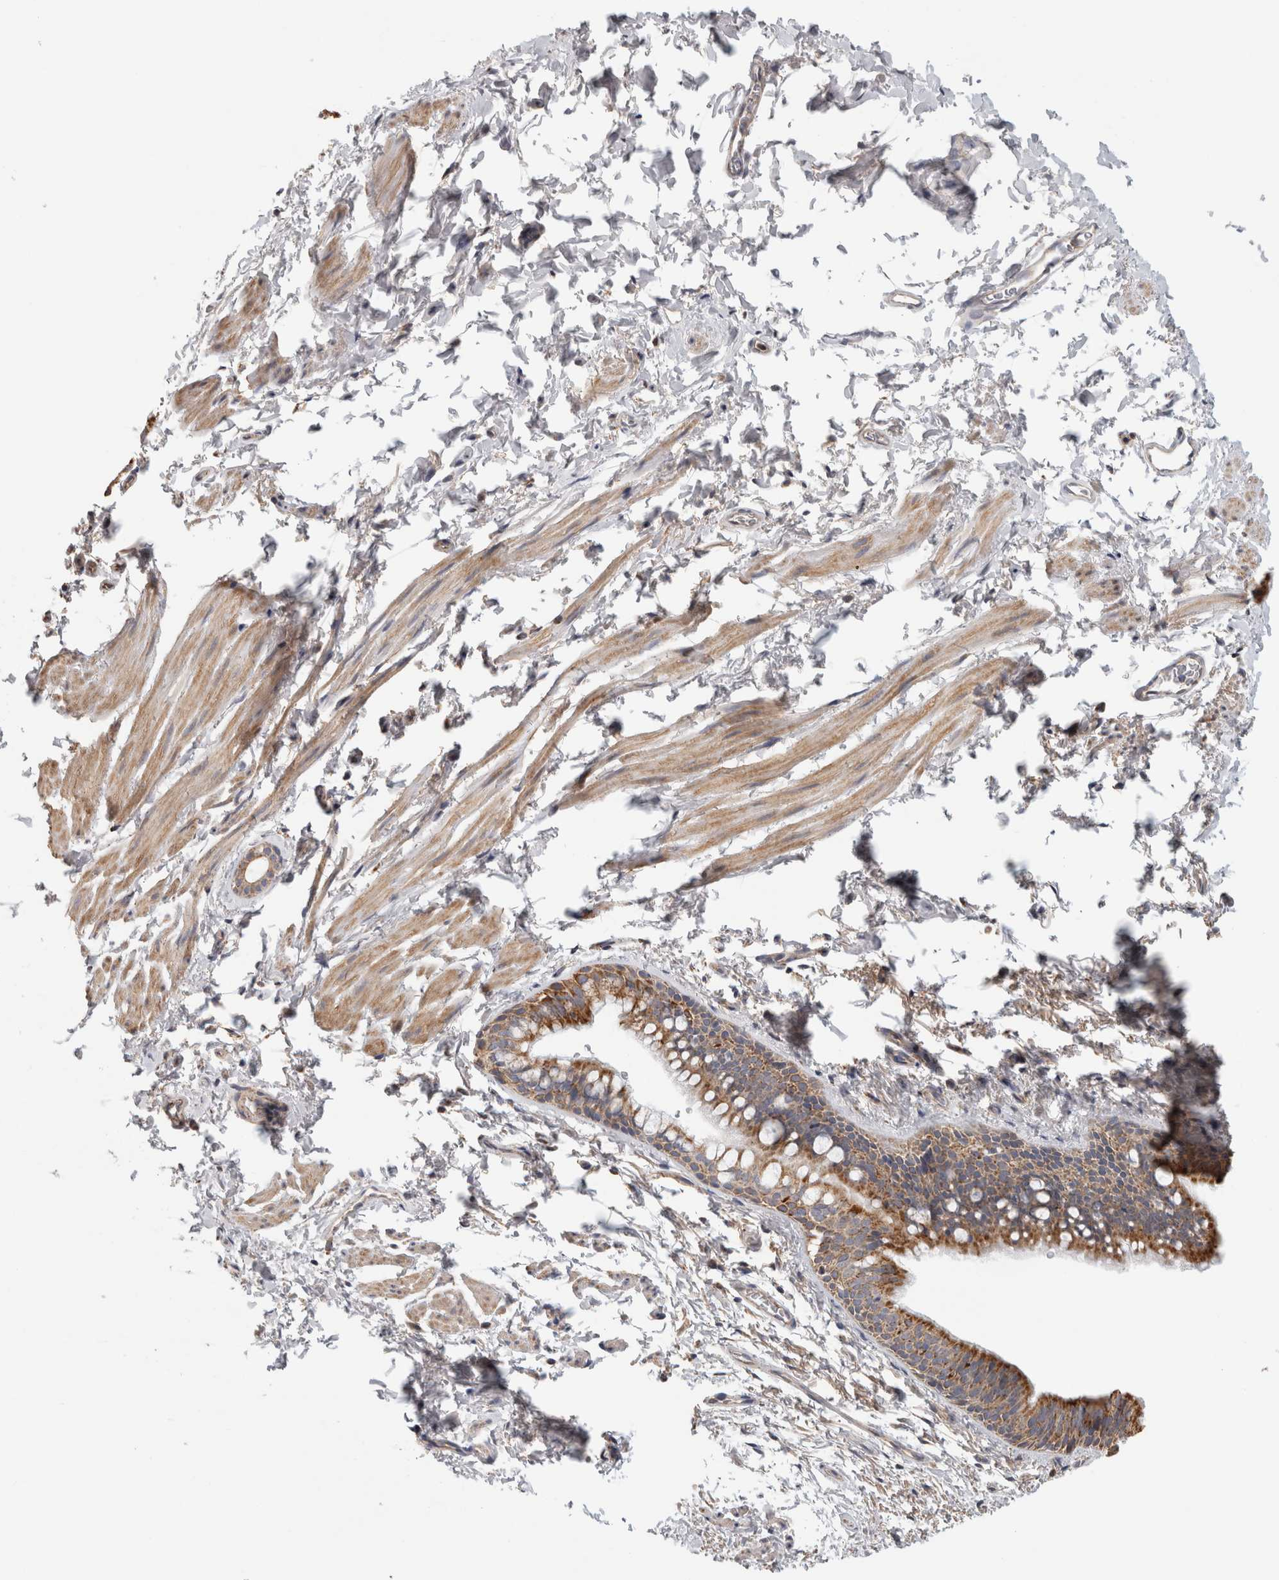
{"staining": {"intensity": "moderate", "quantity": ">75%", "location": "cytoplasmic/membranous"}, "tissue": "bronchus", "cell_type": "Respiratory epithelial cells", "image_type": "normal", "snomed": [{"axis": "morphology", "description": "Normal tissue, NOS"}, {"axis": "topography", "description": "Cartilage tissue"}, {"axis": "topography", "description": "Bronchus"}, {"axis": "topography", "description": "Lung"}], "caption": "Protein expression analysis of unremarkable human bronchus reveals moderate cytoplasmic/membranous expression in about >75% of respiratory epithelial cells.", "gene": "ST8SIA1", "patient": {"sex": "male", "age": 64}}